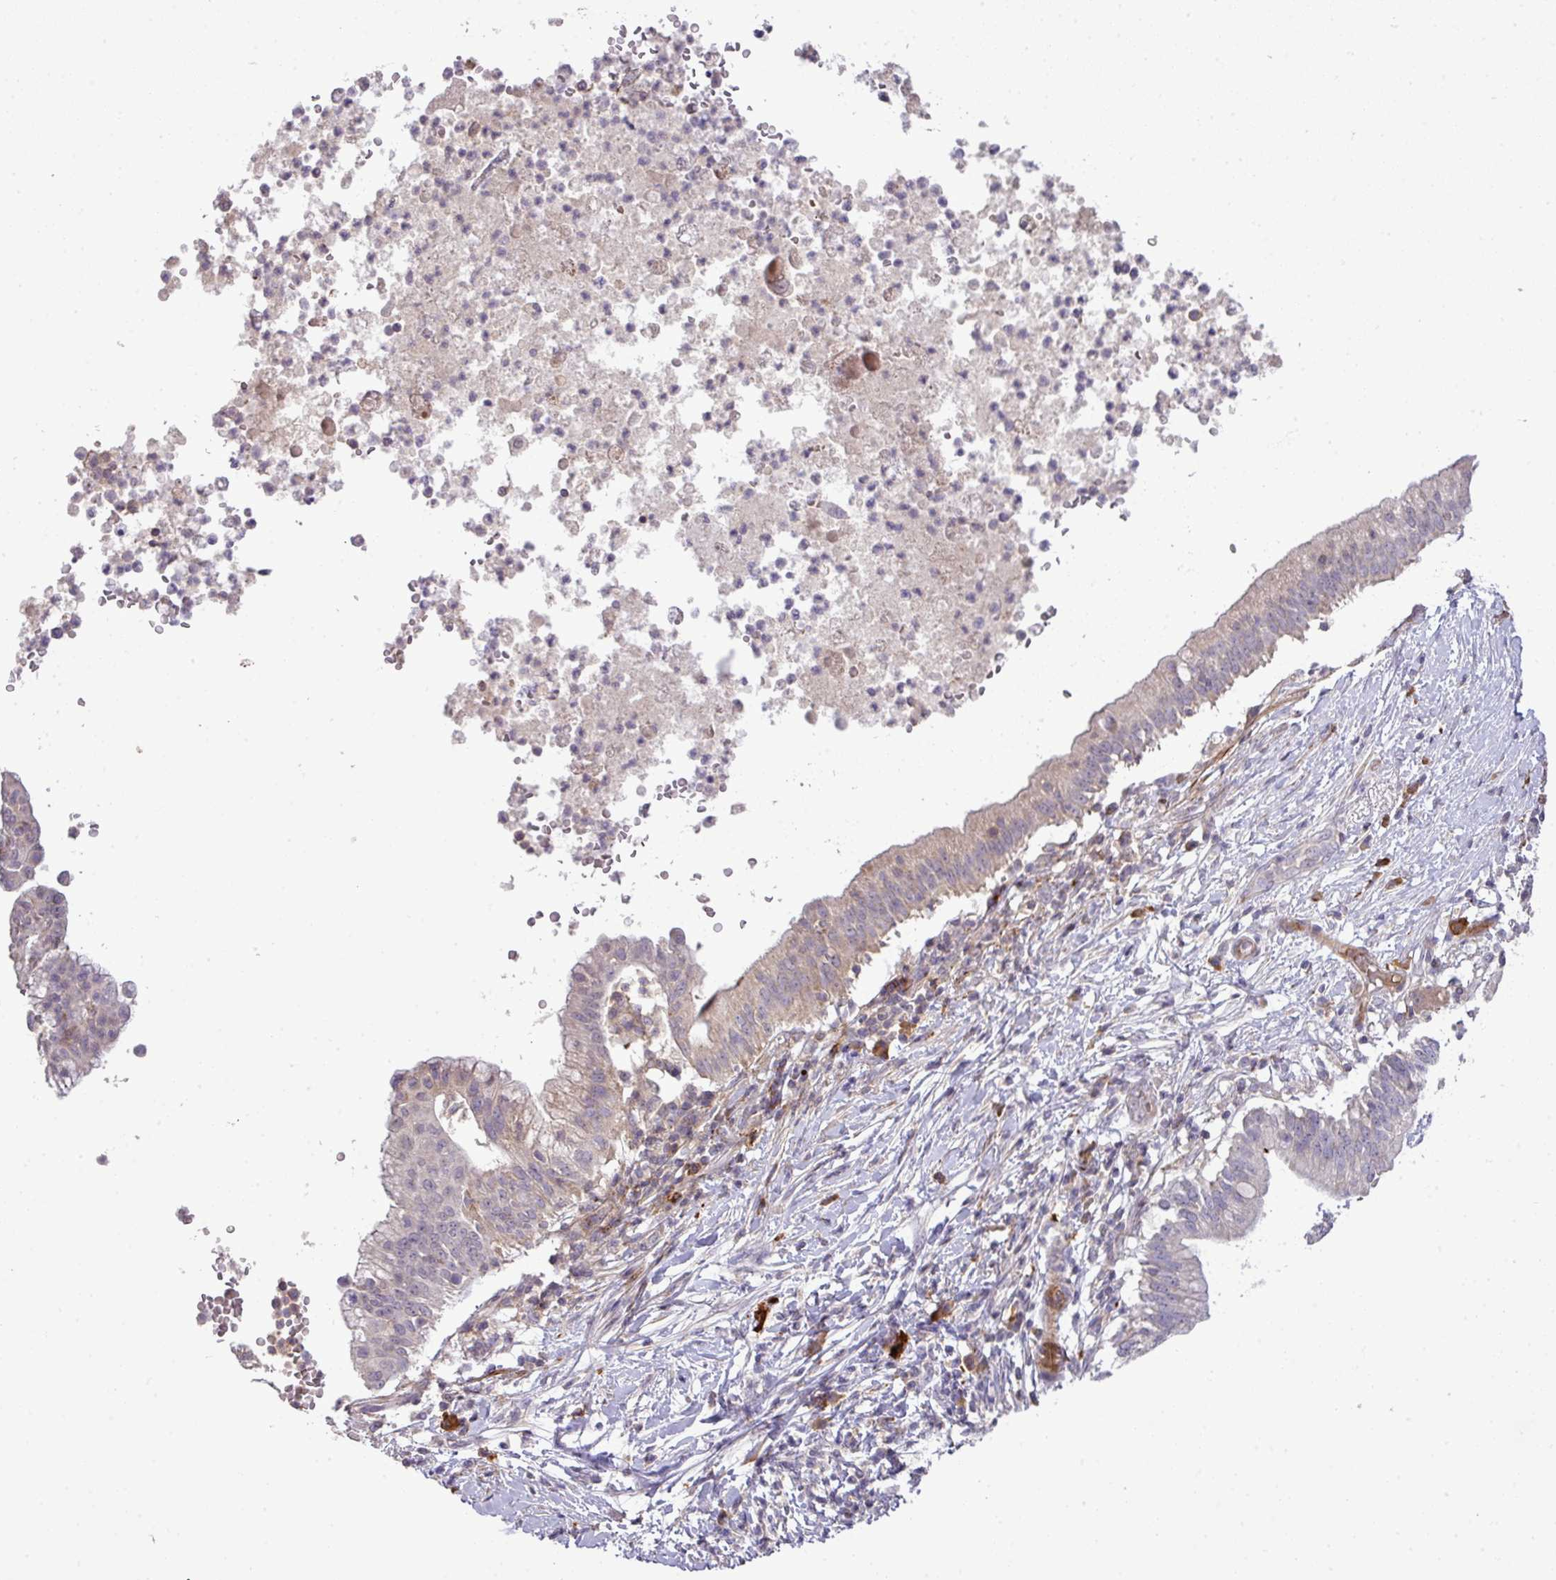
{"staining": {"intensity": "negative", "quantity": "none", "location": "none"}, "tissue": "pancreatic cancer", "cell_type": "Tumor cells", "image_type": "cancer", "snomed": [{"axis": "morphology", "description": "Adenocarcinoma, NOS"}, {"axis": "topography", "description": "Pancreas"}], "caption": "The IHC photomicrograph has no significant staining in tumor cells of pancreatic cancer tissue. Nuclei are stained in blue.", "gene": "TPRA1", "patient": {"sex": "male", "age": 68}}